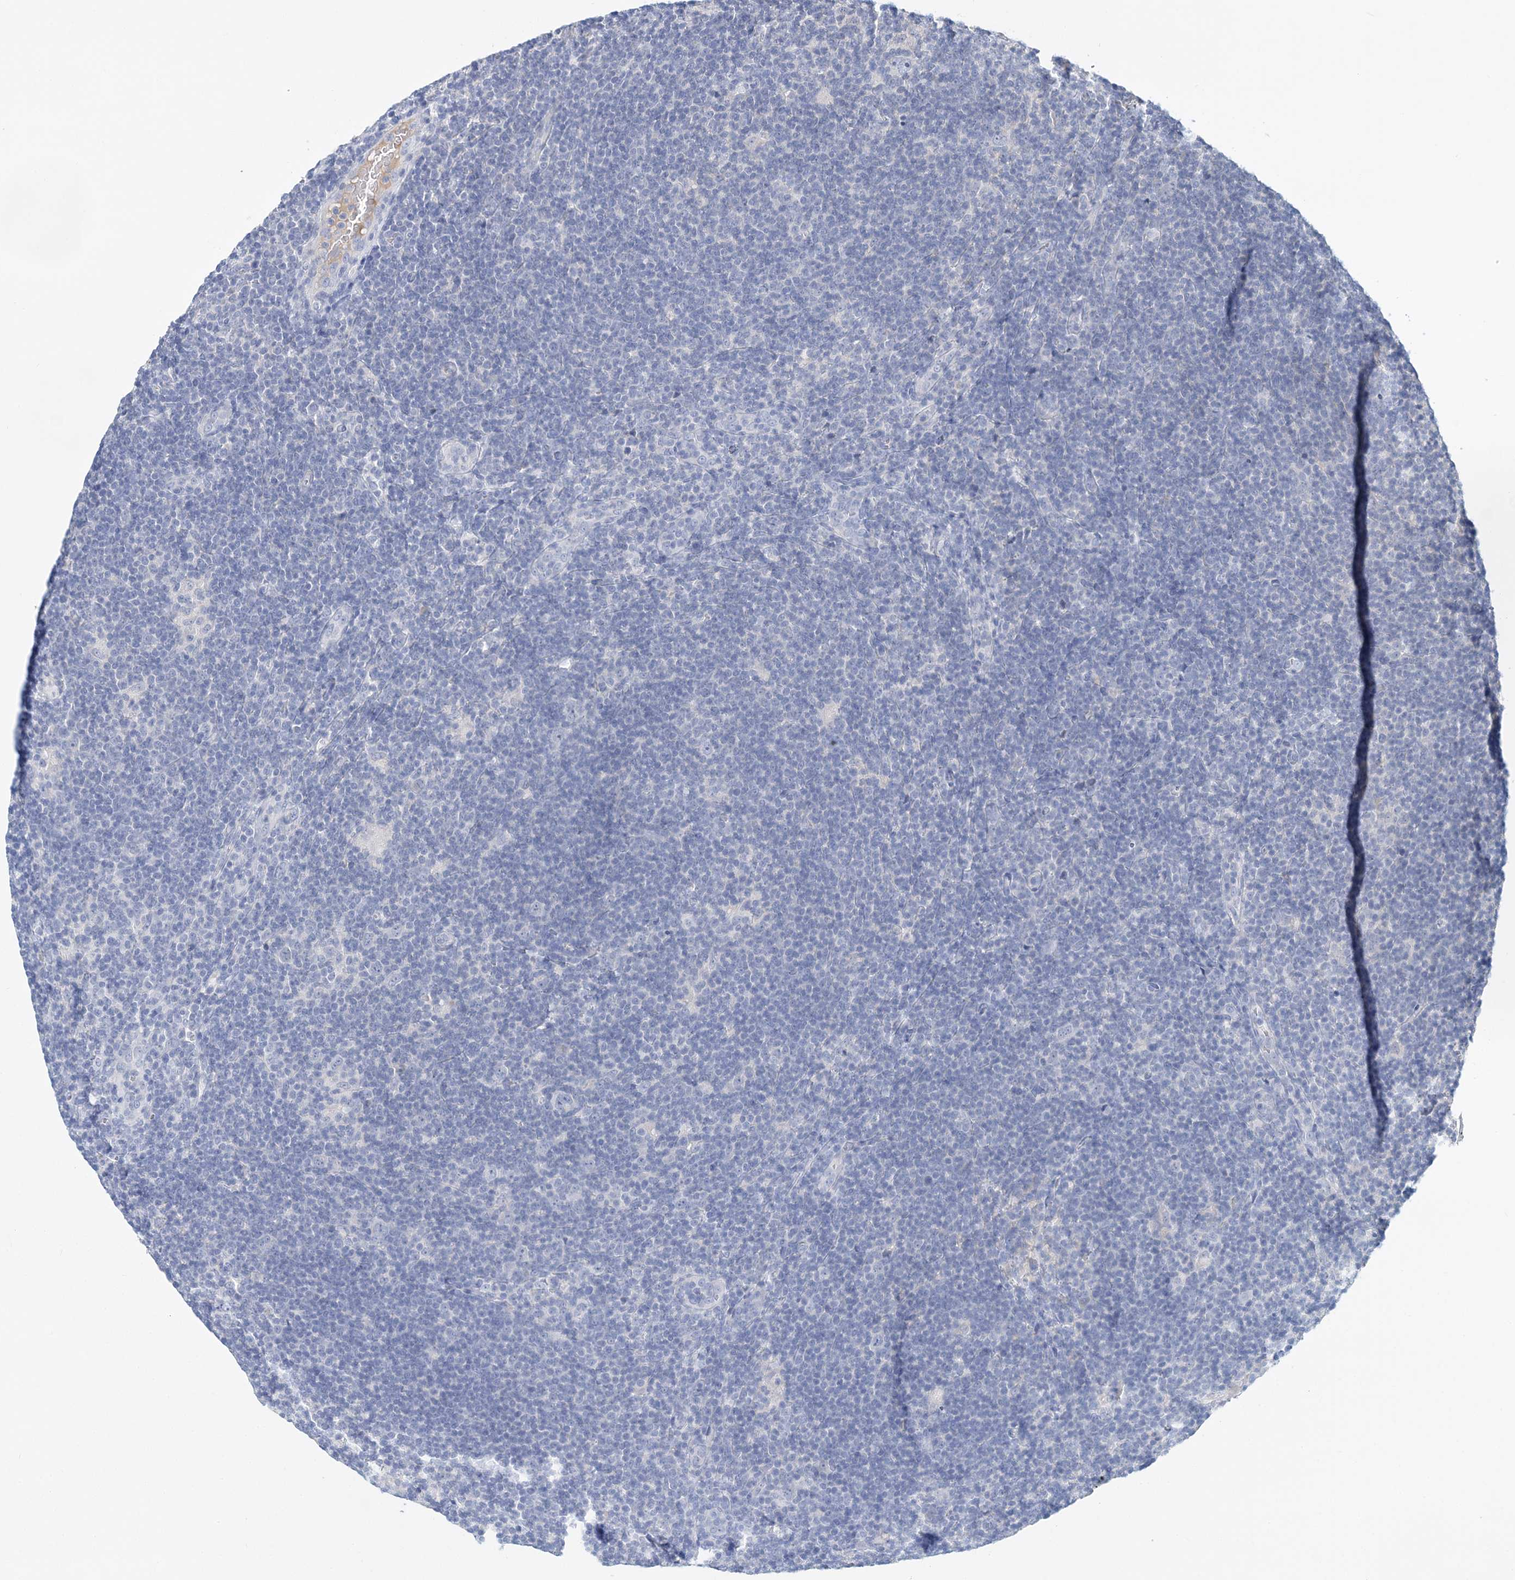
{"staining": {"intensity": "negative", "quantity": "none", "location": "none"}, "tissue": "lymphoma", "cell_type": "Tumor cells", "image_type": "cancer", "snomed": [{"axis": "morphology", "description": "Hodgkin's disease, NOS"}, {"axis": "topography", "description": "Lymph node"}], "caption": "This is a micrograph of immunohistochemistry staining of Hodgkin's disease, which shows no positivity in tumor cells.", "gene": "LRRIQ4", "patient": {"sex": "female", "age": 57}}